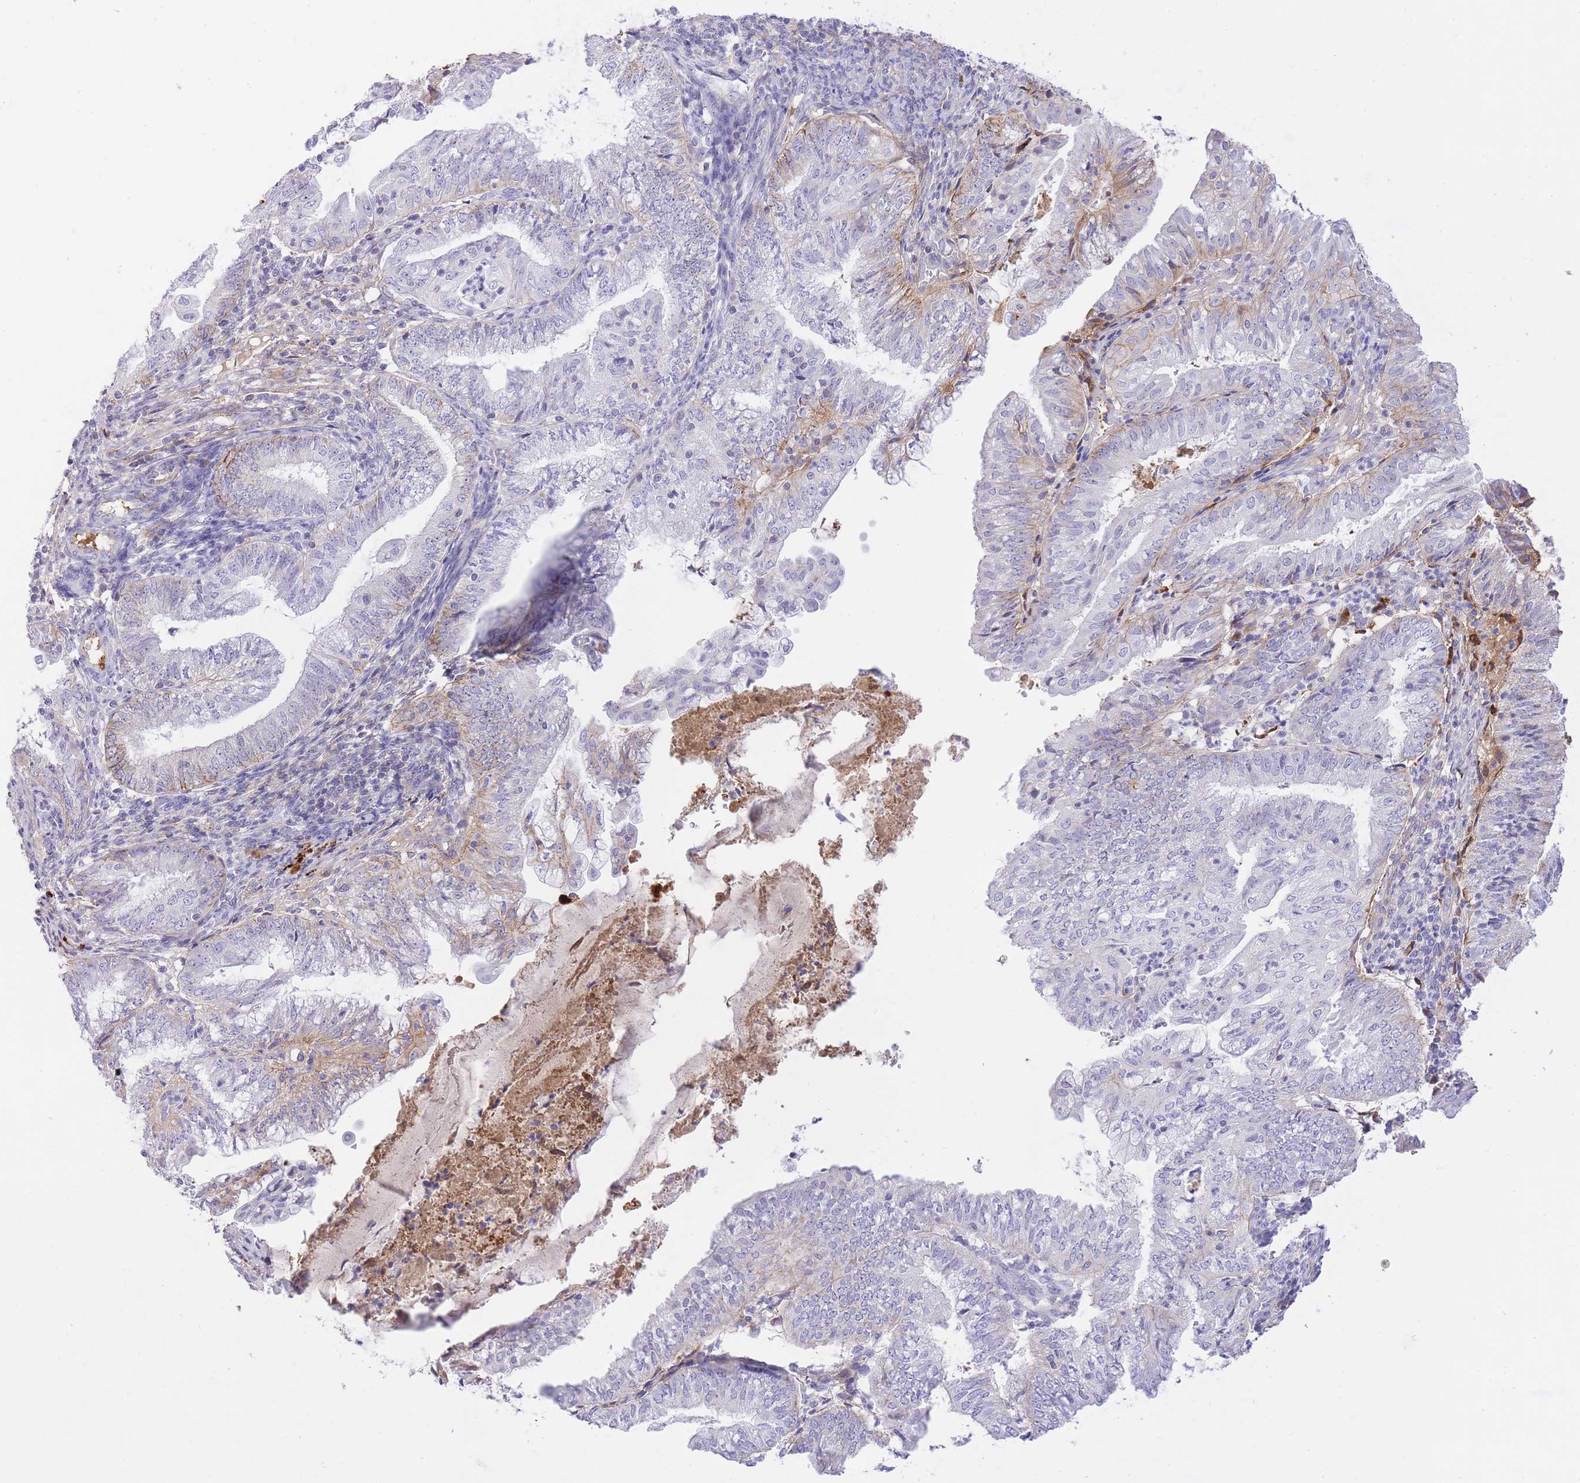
{"staining": {"intensity": "negative", "quantity": "none", "location": "none"}, "tissue": "endometrial cancer", "cell_type": "Tumor cells", "image_type": "cancer", "snomed": [{"axis": "morphology", "description": "Adenocarcinoma, NOS"}, {"axis": "topography", "description": "Endometrium"}], "caption": "Adenocarcinoma (endometrial) stained for a protein using IHC shows no expression tumor cells.", "gene": "HRG", "patient": {"sex": "female", "age": 55}}